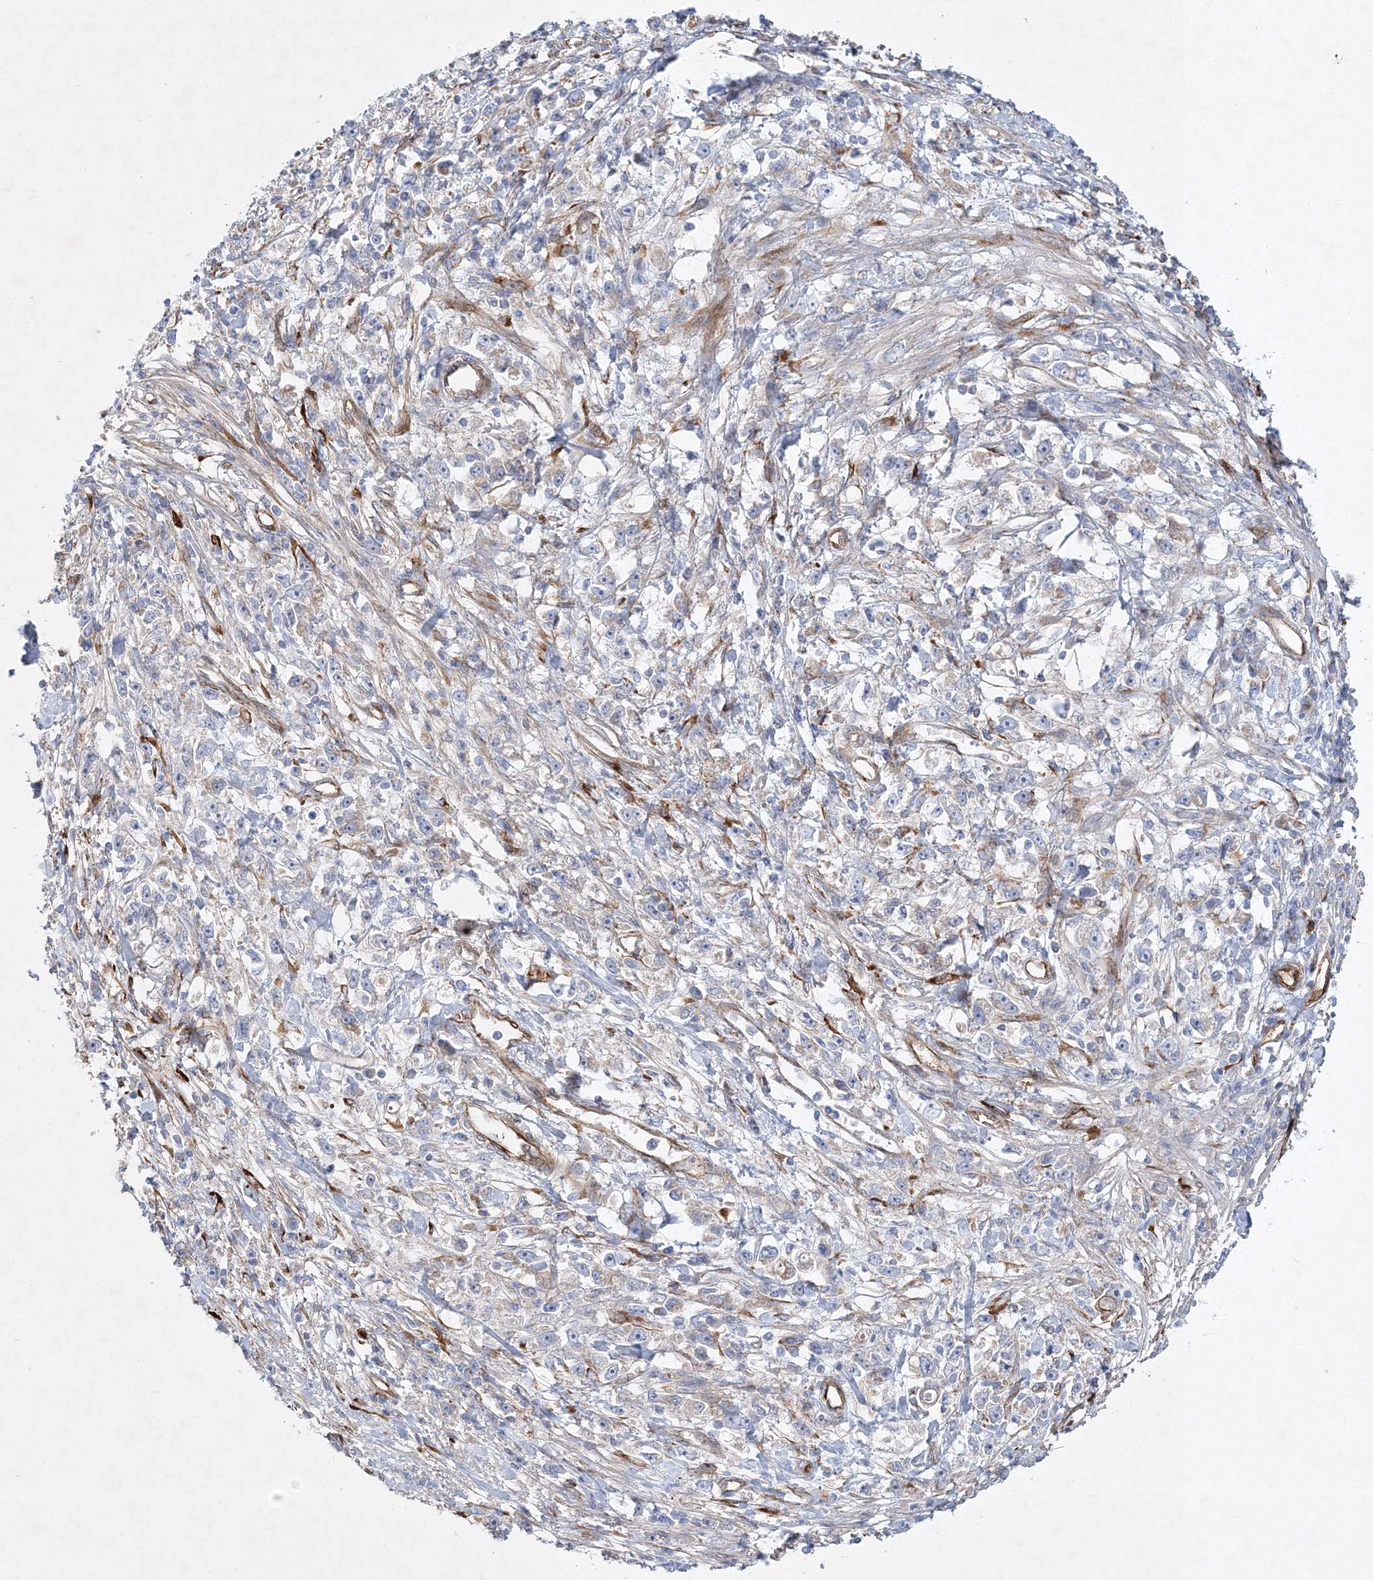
{"staining": {"intensity": "negative", "quantity": "none", "location": "none"}, "tissue": "stomach cancer", "cell_type": "Tumor cells", "image_type": "cancer", "snomed": [{"axis": "morphology", "description": "Adenocarcinoma, NOS"}, {"axis": "topography", "description": "Stomach"}], "caption": "IHC of adenocarcinoma (stomach) displays no expression in tumor cells.", "gene": "ZFYVE16", "patient": {"sex": "female", "age": 59}}